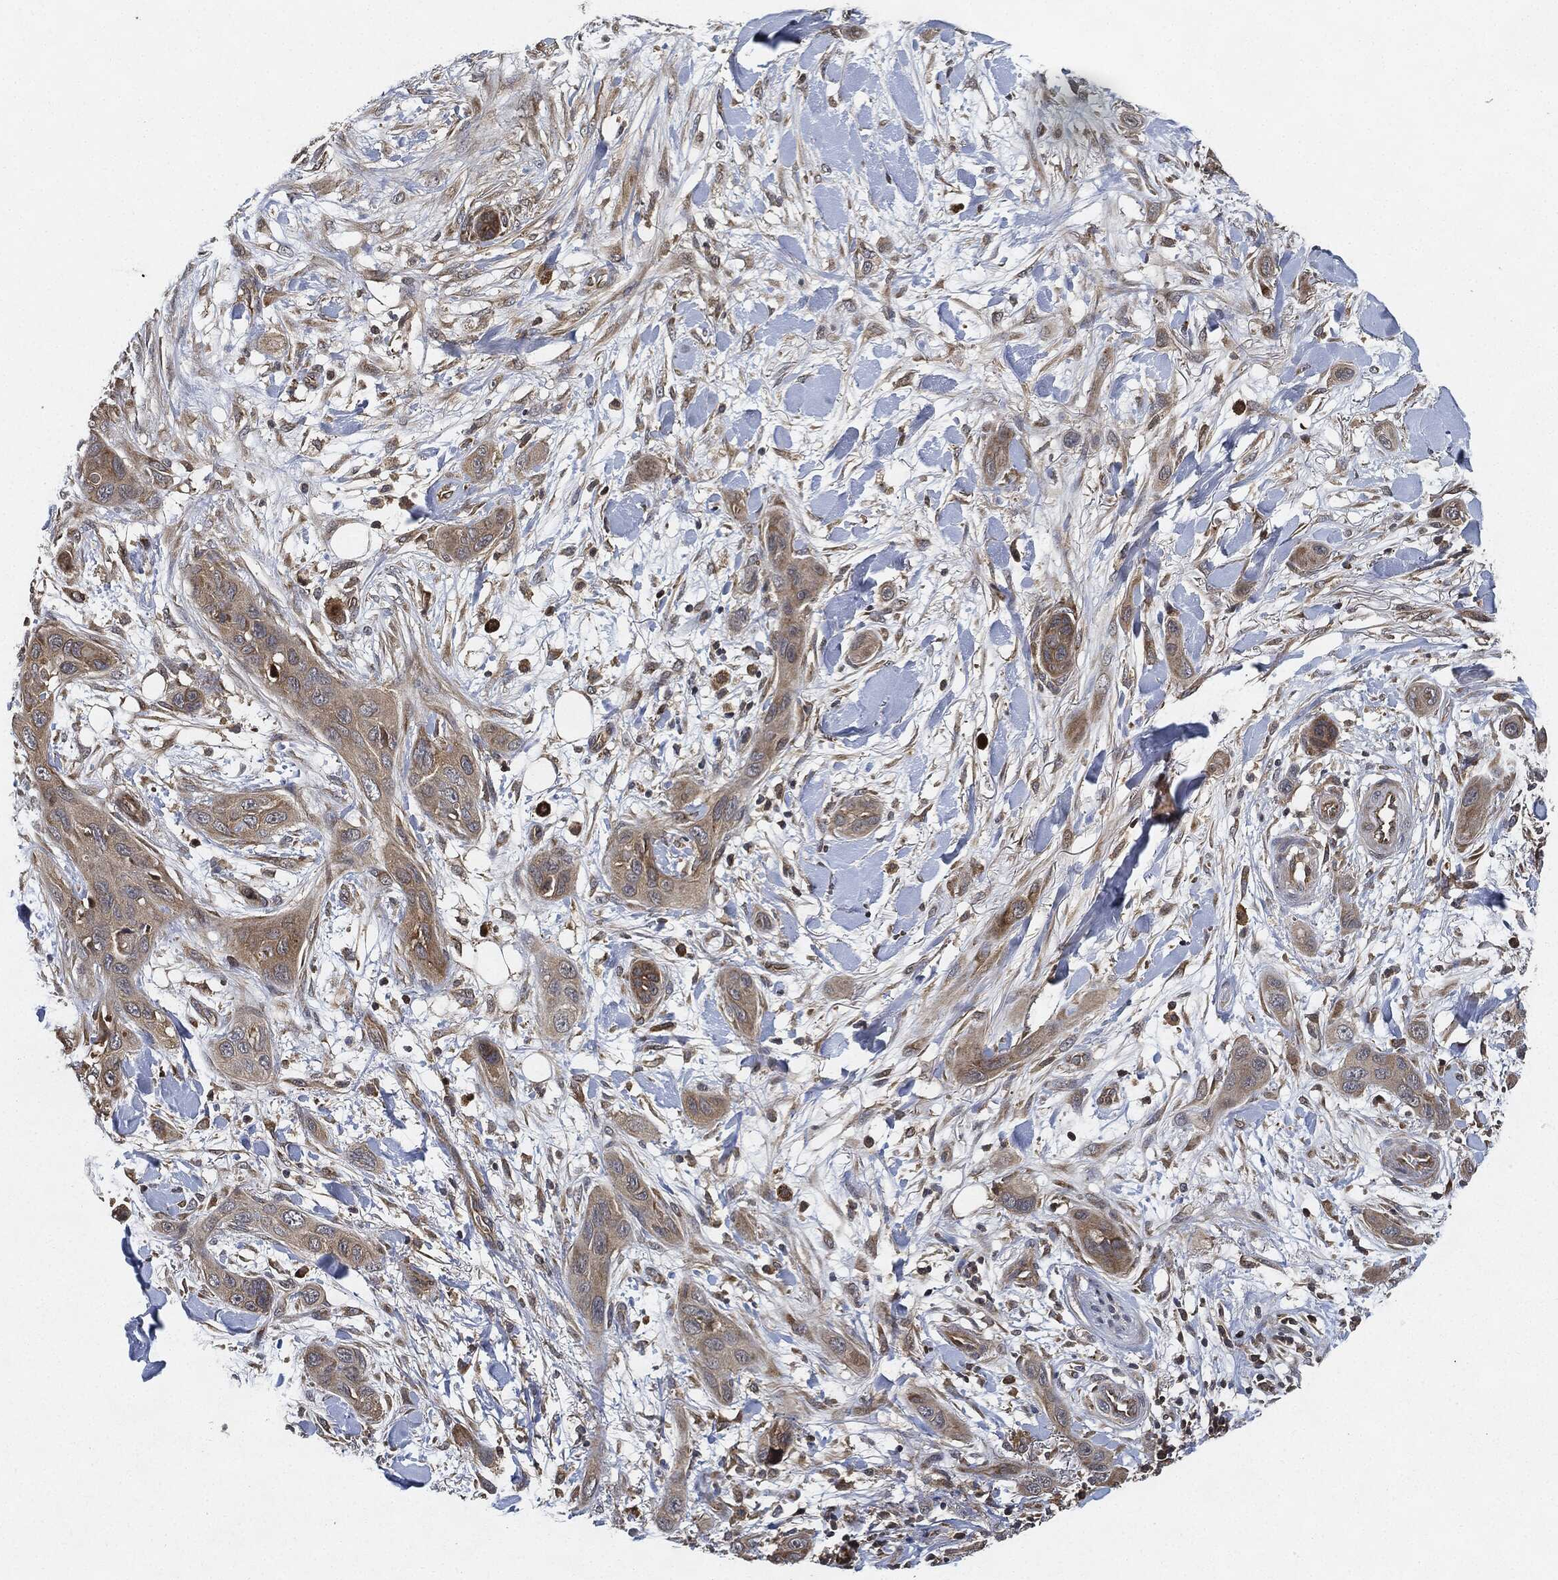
{"staining": {"intensity": "weak", "quantity": "25%-75%", "location": "cytoplasmic/membranous"}, "tissue": "skin cancer", "cell_type": "Tumor cells", "image_type": "cancer", "snomed": [{"axis": "morphology", "description": "Squamous cell carcinoma, NOS"}, {"axis": "topography", "description": "Skin"}], "caption": "Tumor cells demonstrate low levels of weak cytoplasmic/membranous expression in about 25%-75% of cells in skin cancer.", "gene": "MLST8", "patient": {"sex": "male", "age": 78}}